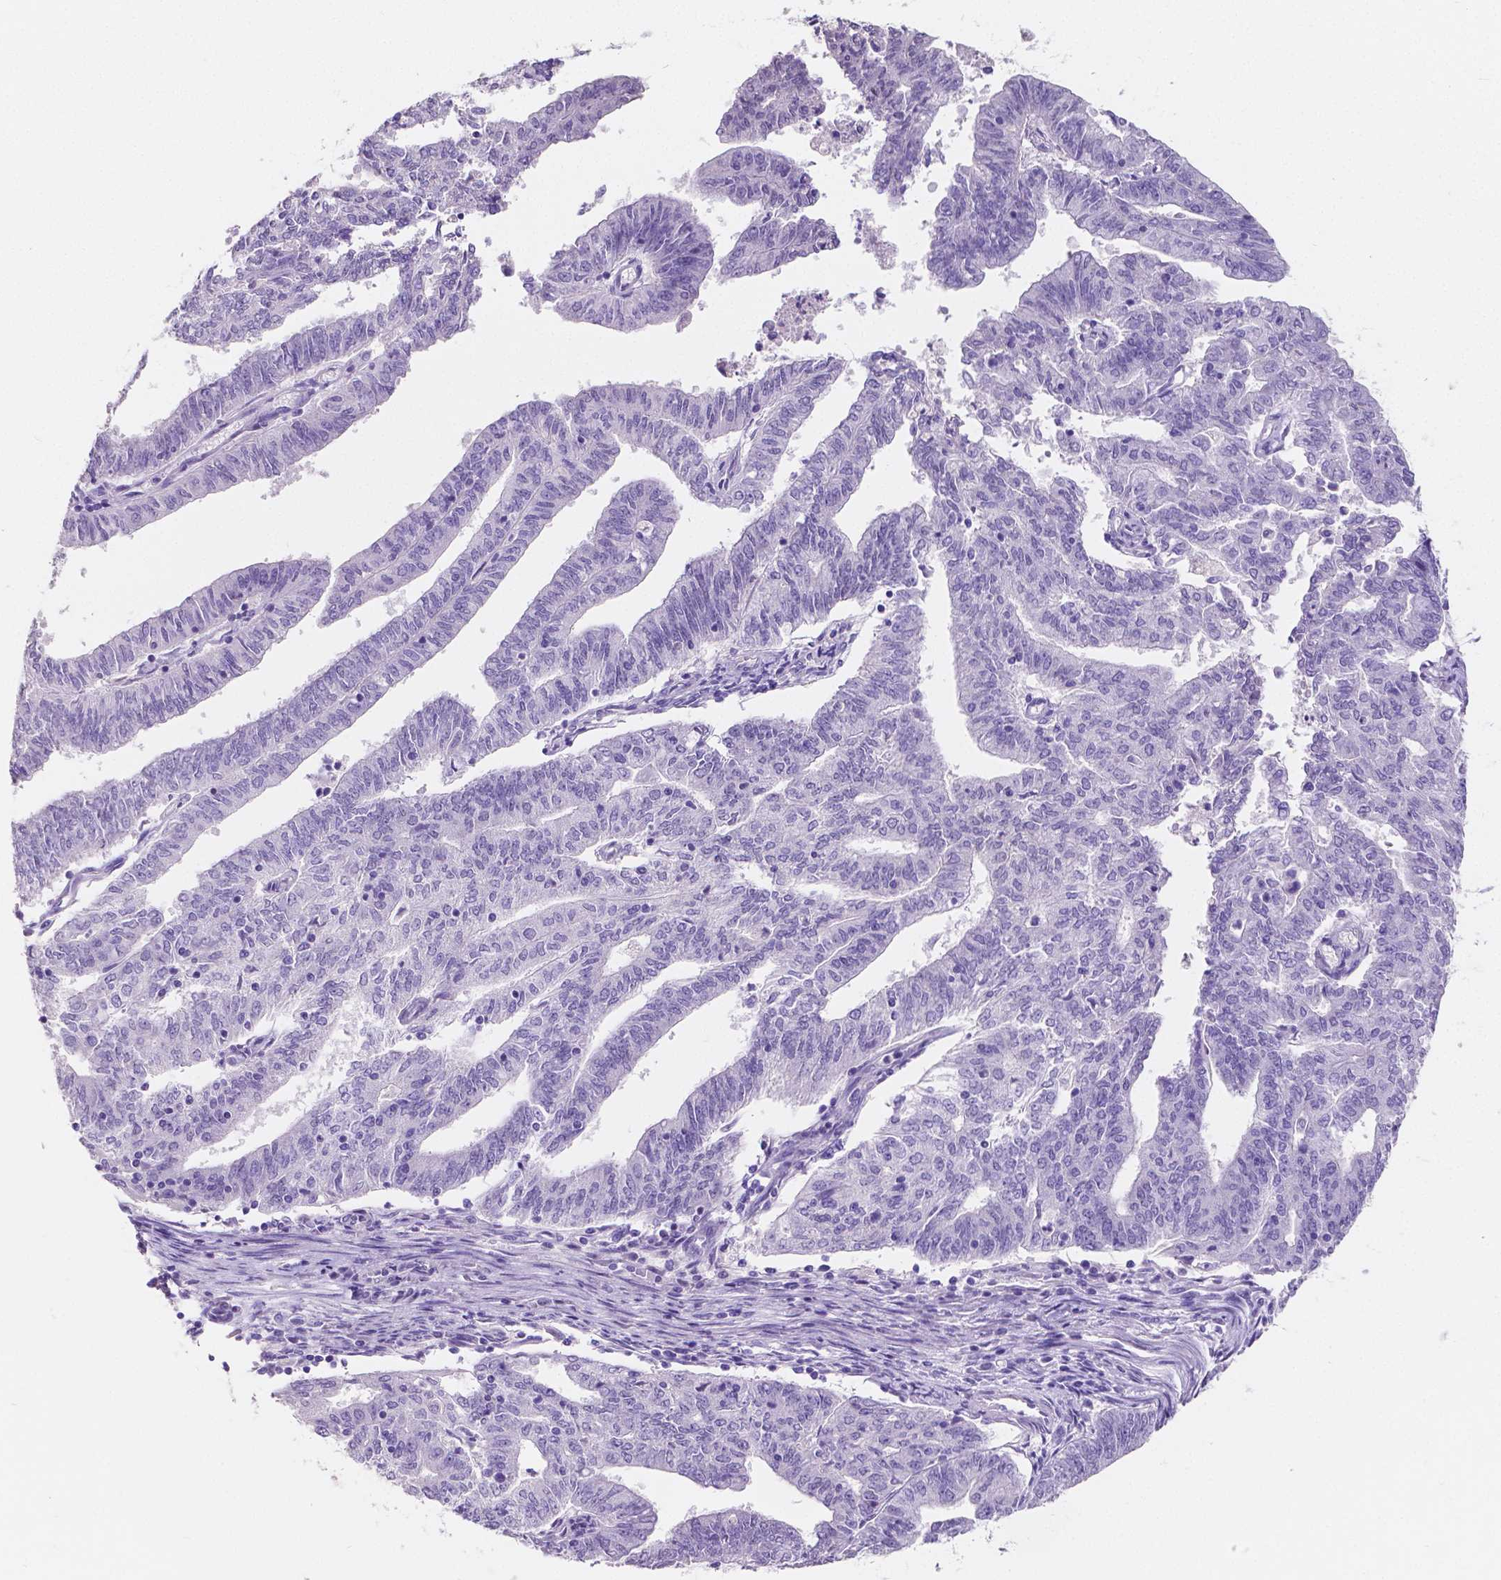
{"staining": {"intensity": "negative", "quantity": "none", "location": "none"}, "tissue": "endometrial cancer", "cell_type": "Tumor cells", "image_type": "cancer", "snomed": [{"axis": "morphology", "description": "Adenocarcinoma, NOS"}, {"axis": "topography", "description": "Endometrium"}], "caption": "Micrograph shows no protein staining in tumor cells of endometrial cancer (adenocarcinoma) tissue. Brightfield microscopy of immunohistochemistry (IHC) stained with DAB (brown) and hematoxylin (blue), captured at high magnification.", "gene": "SATB2", "patient": {"sex": "female", "age": 82}}